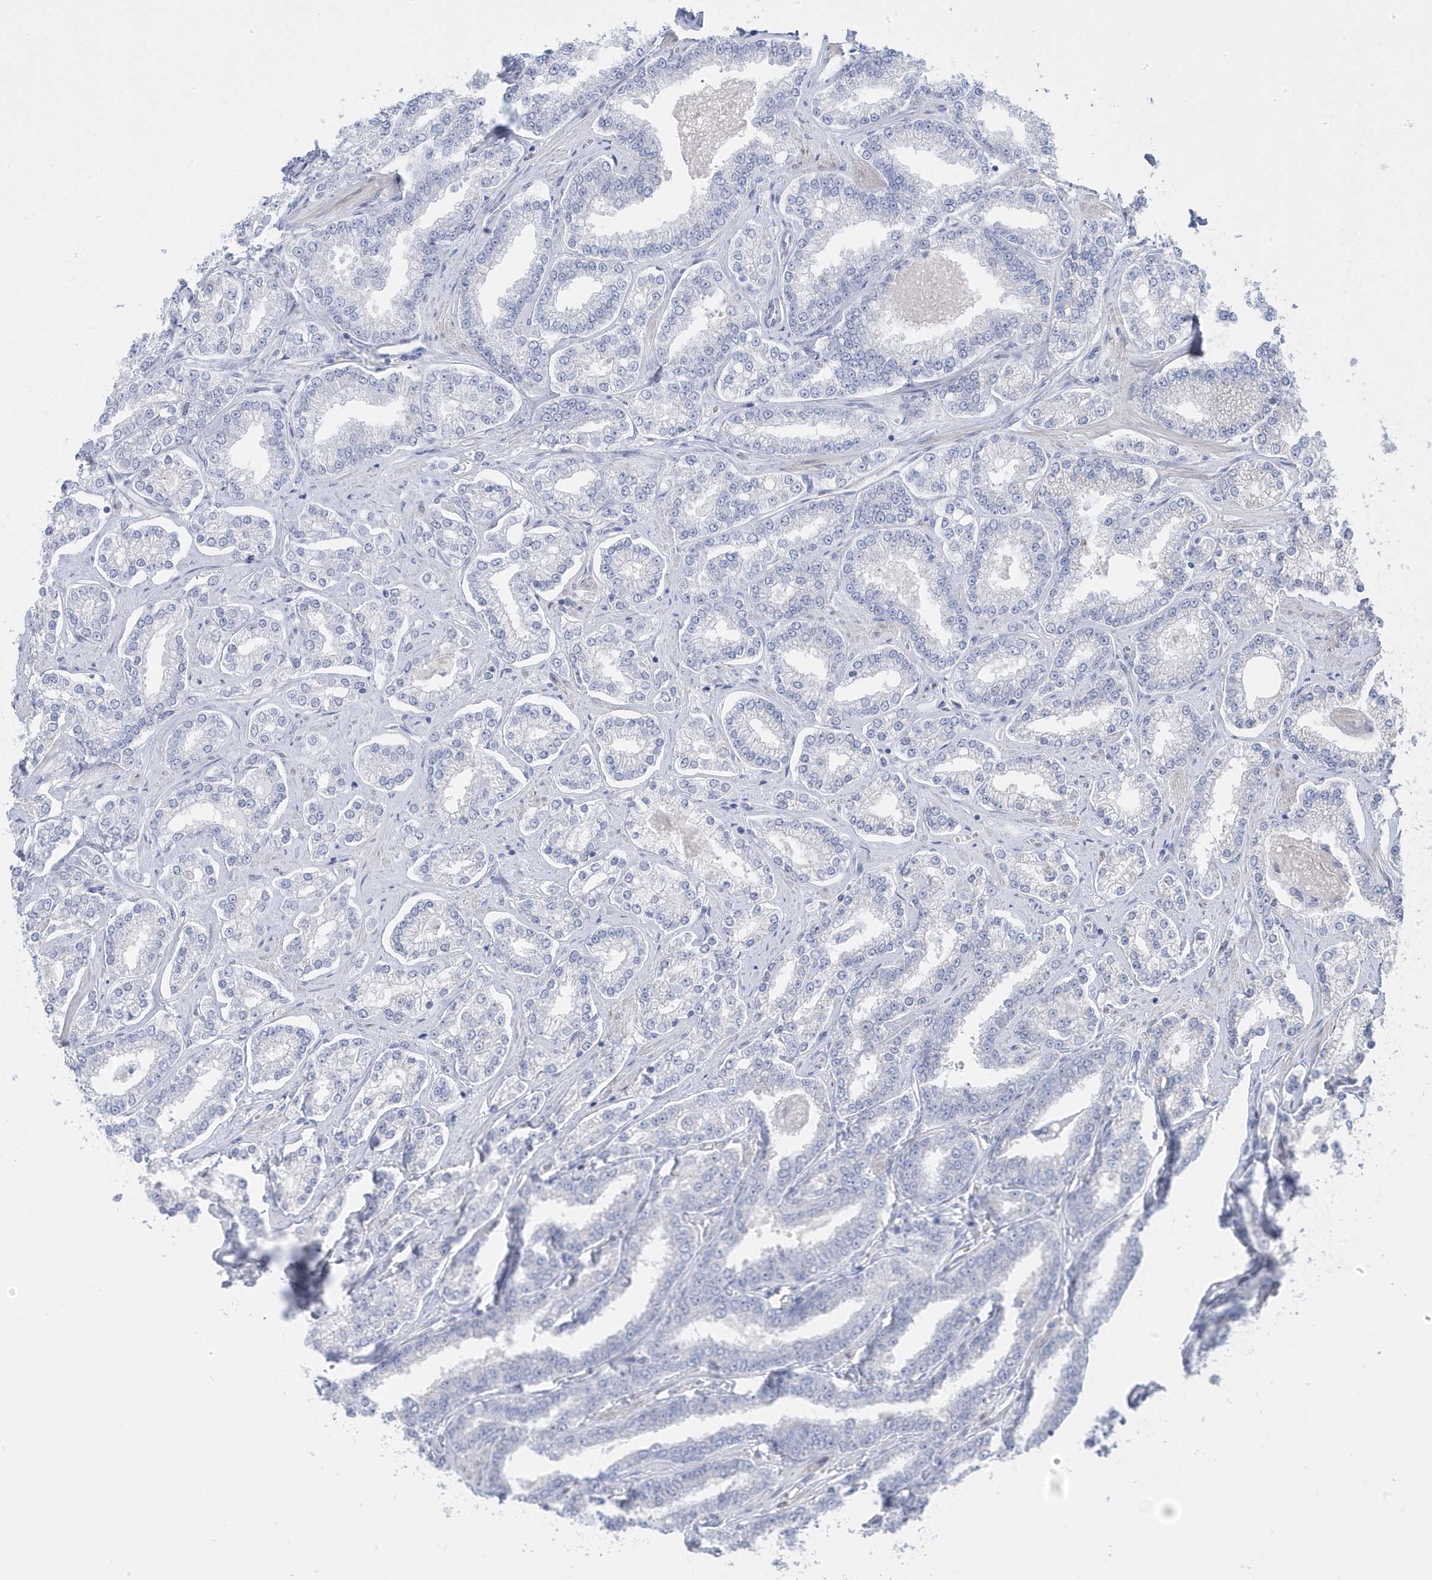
{"staining": {"intensity": "negative", "quantity": "none", "location": "none"}, "tissue": "prostate cancer", "cell_type": "Tumor cells", "image_type": "cancer", "snomed": [{"axis": "morphology", "description": "Normal tissue, NOS"}, {"axis": "morphology", "description": "Adenocarcinoma, High grade"}, {"axis": "topography", "description": "Prostate"}], "caption": "The immunohistochemistry micrograph has no significant positivity in tumor cells of prostate high-grade adenocarcinoma tissue. Brightfield microscopy of immunohistochemistry stained with DAB (3,3'-diaminobenzidine) (brown) and hematoxylin (blue), captured at high magnification.", "gene": "GTPBP6", "patient": {"sex": "male", "age": 83}}